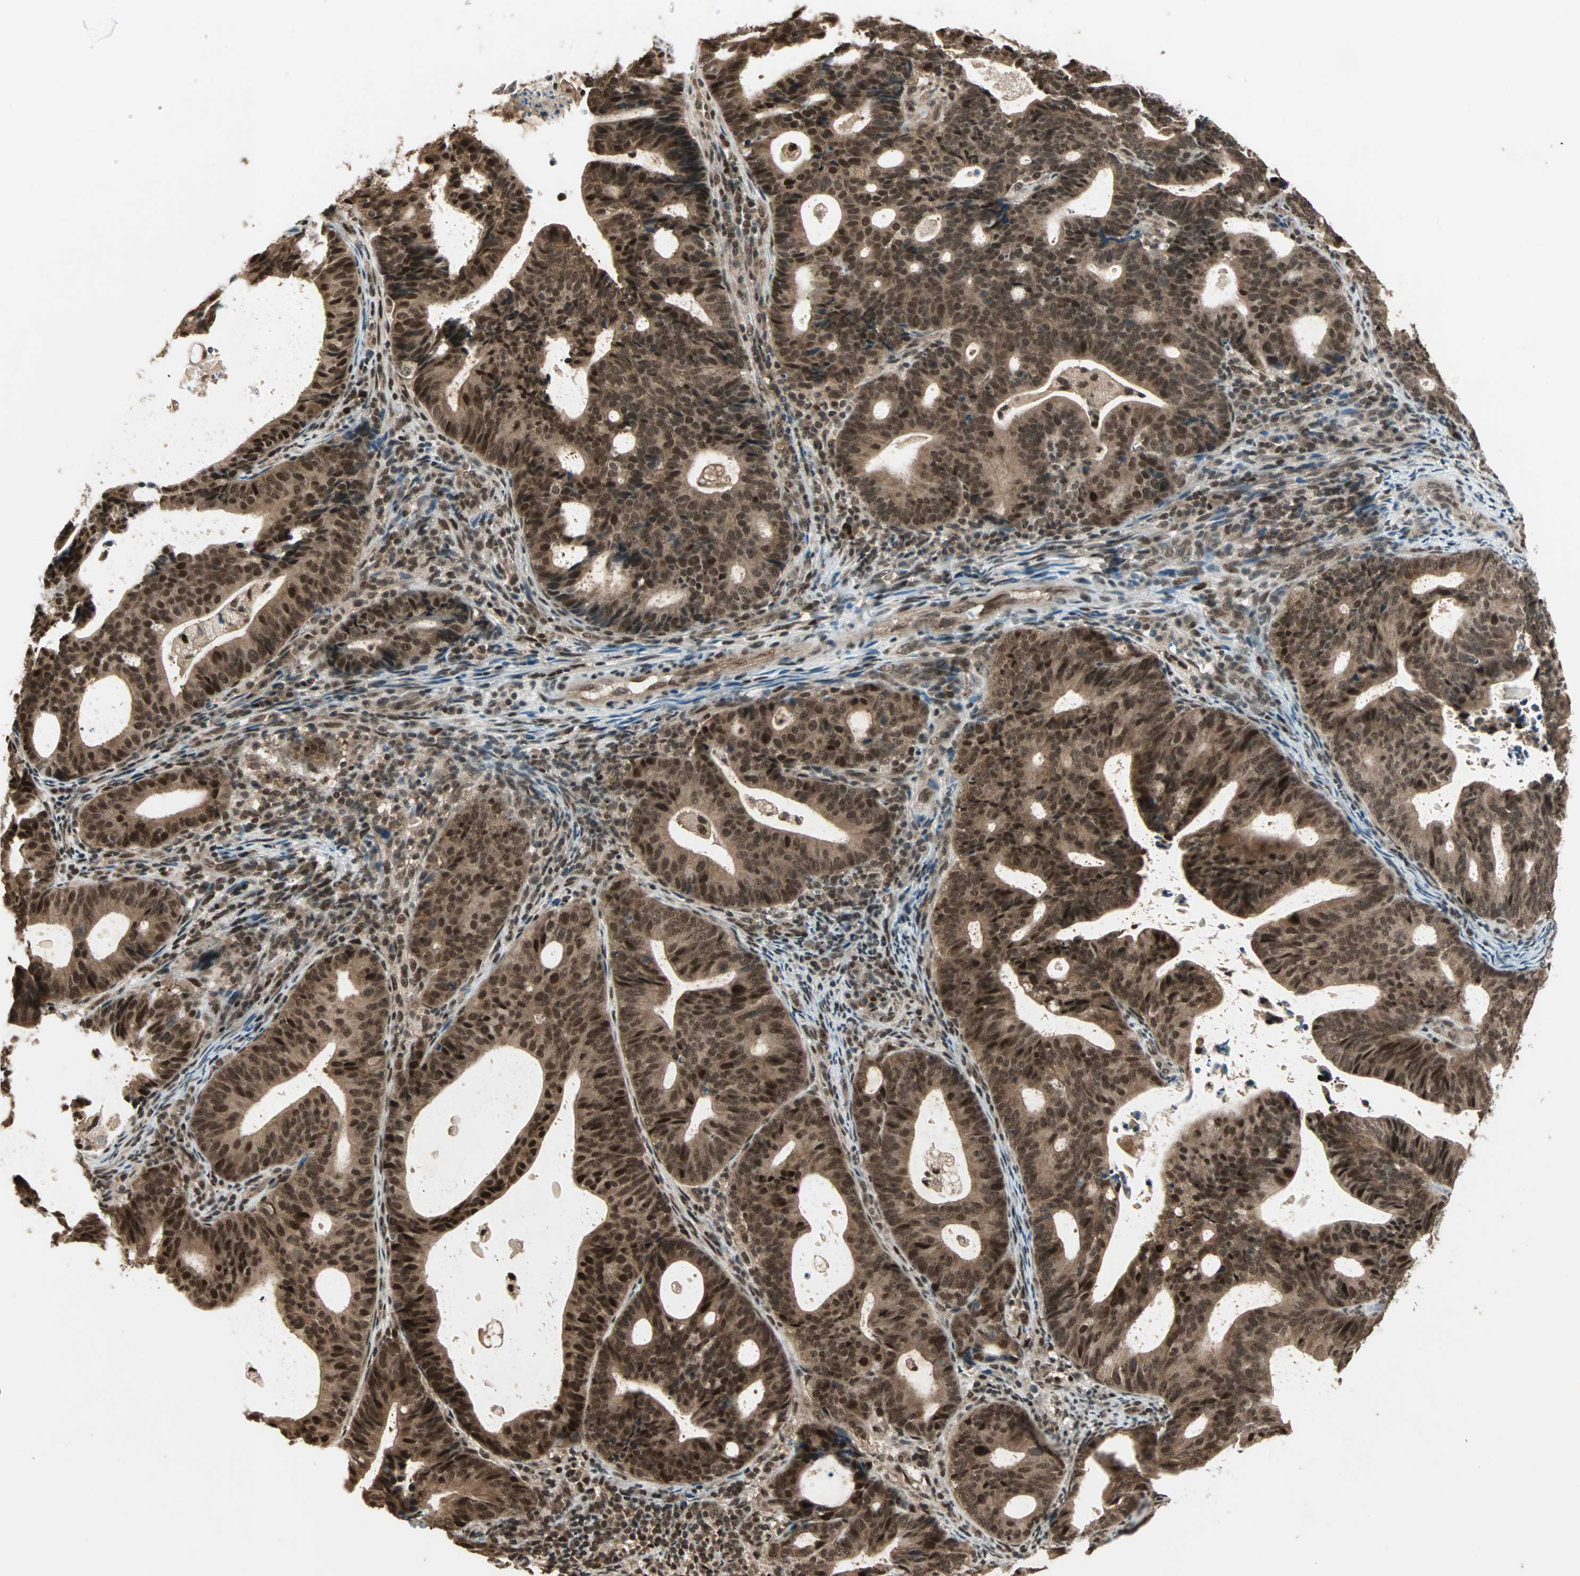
{"staining": {"intensity": "strong", "quantity": ">75%", "location": "cytoplasmic/membranous,nuclear"}, "tissue": "endometrial cancer", "cell_type": "Tumor cells", "image_type": "cancer", "snomed": [{"axis": "morphology", "description": "Adenocarcinoma, NOS"}, {"axis": "topography", "description": "Uterus"}], "caption": "Approximately >75% of tumor cells in human endometrial cancer reveal strong cytoplasmic/membranous and nuclear protein expression as visualized by brown immunohistochemical staining.", "gene": "ZNF44", "patient": {"sex": "female", "age": 83}}